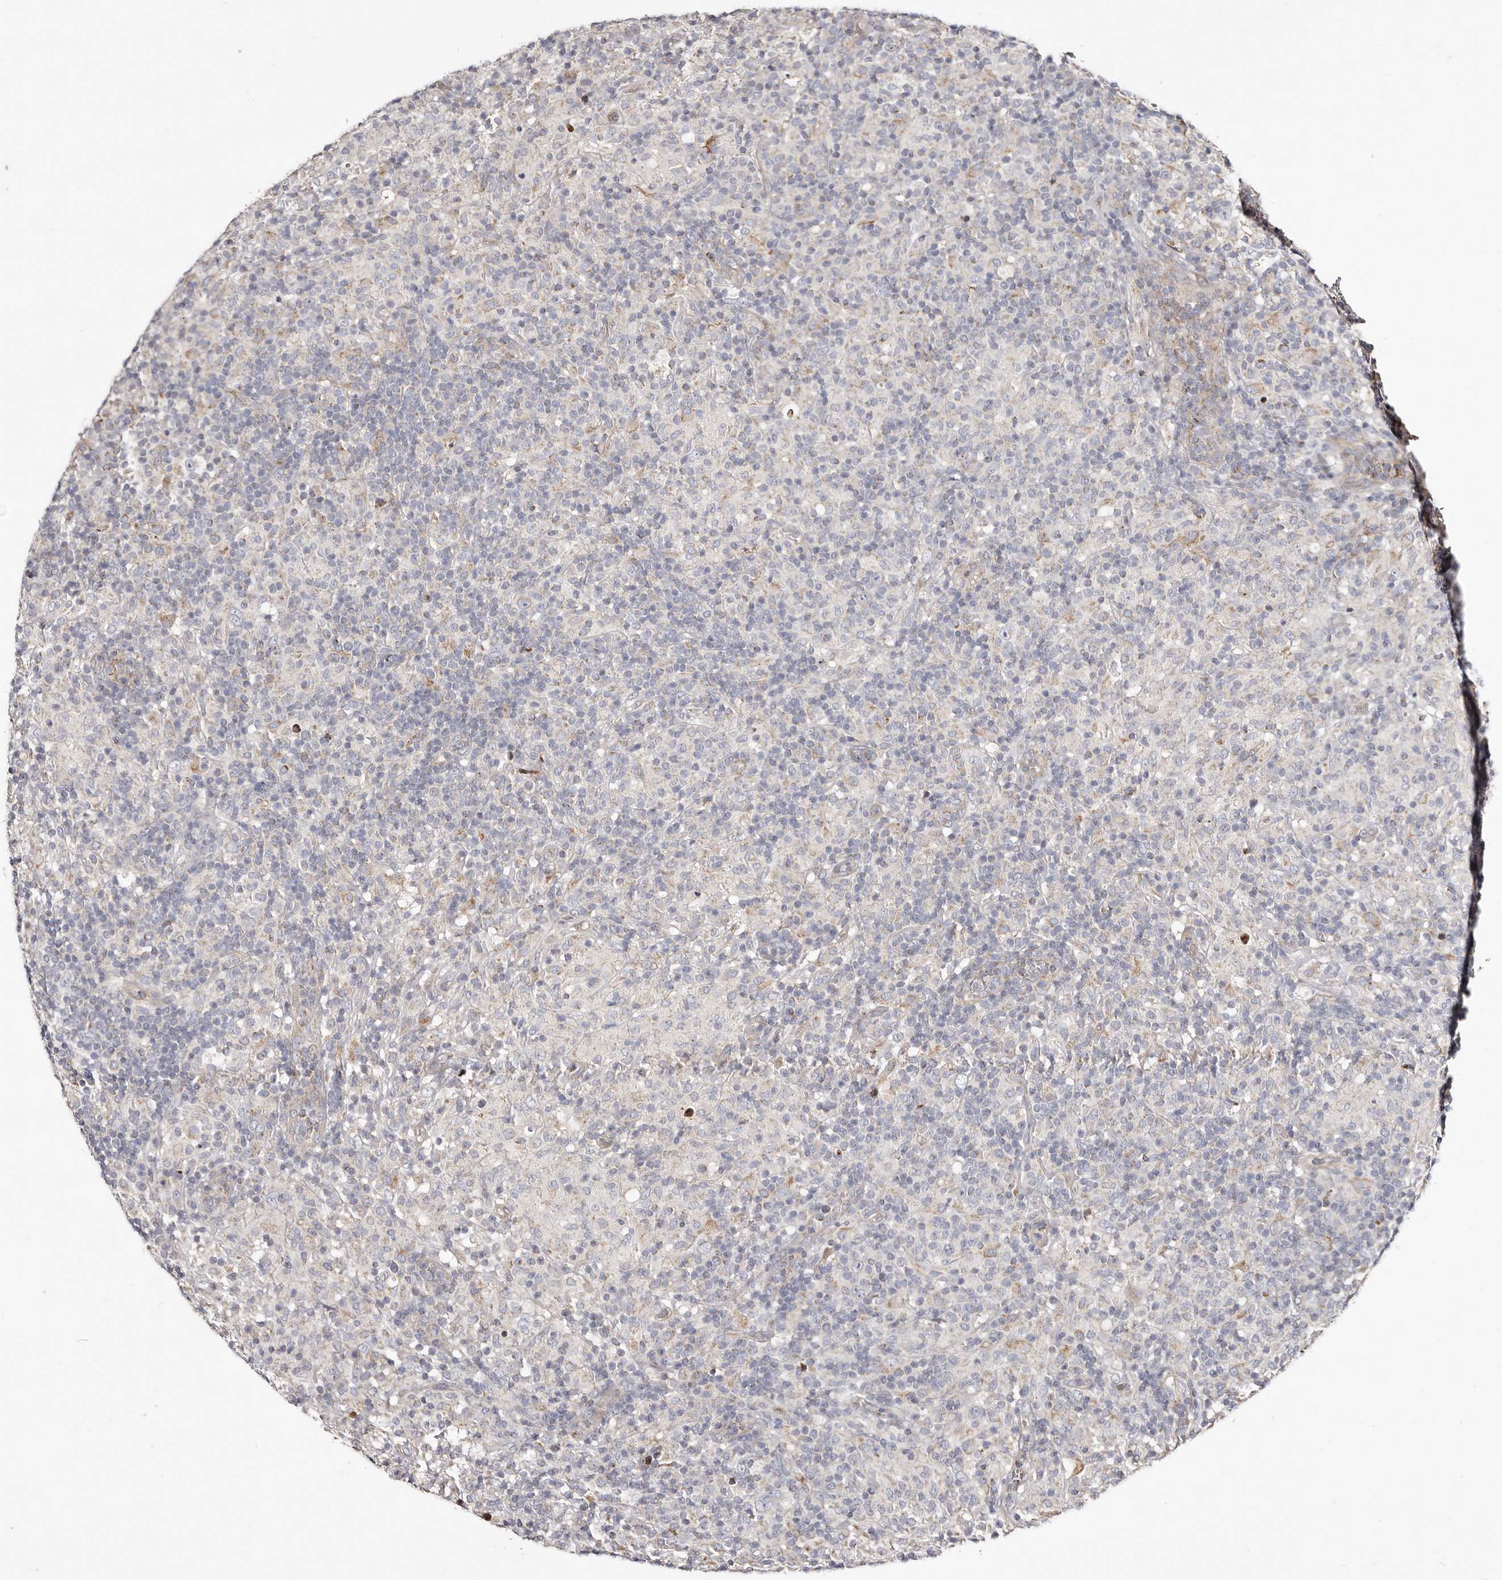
{"staining": {"intensity": "negative", "quantity": "none", "location": "none"}, "tissue": "lymphoma", "cell_type": "Tumor cells", "image_type": "cancer", "snomed": [{"axis": "morphology", "description": "Hodgkin's disease, NOS"}, {"axis": "topography", "description": "Lymph node"}], "caption": "The photomicrograph exhibits no staining of tumor cells in lymphoma. Brightfield microscopy of immunohistochemistry (IHC) stained with DAB (3,3'-diaminobenzidine) (brown) and hematoxylin (blue), captured at high magnification.", "gene": "SLC25A20", "patient": {"sex": "male", "age": 70}}